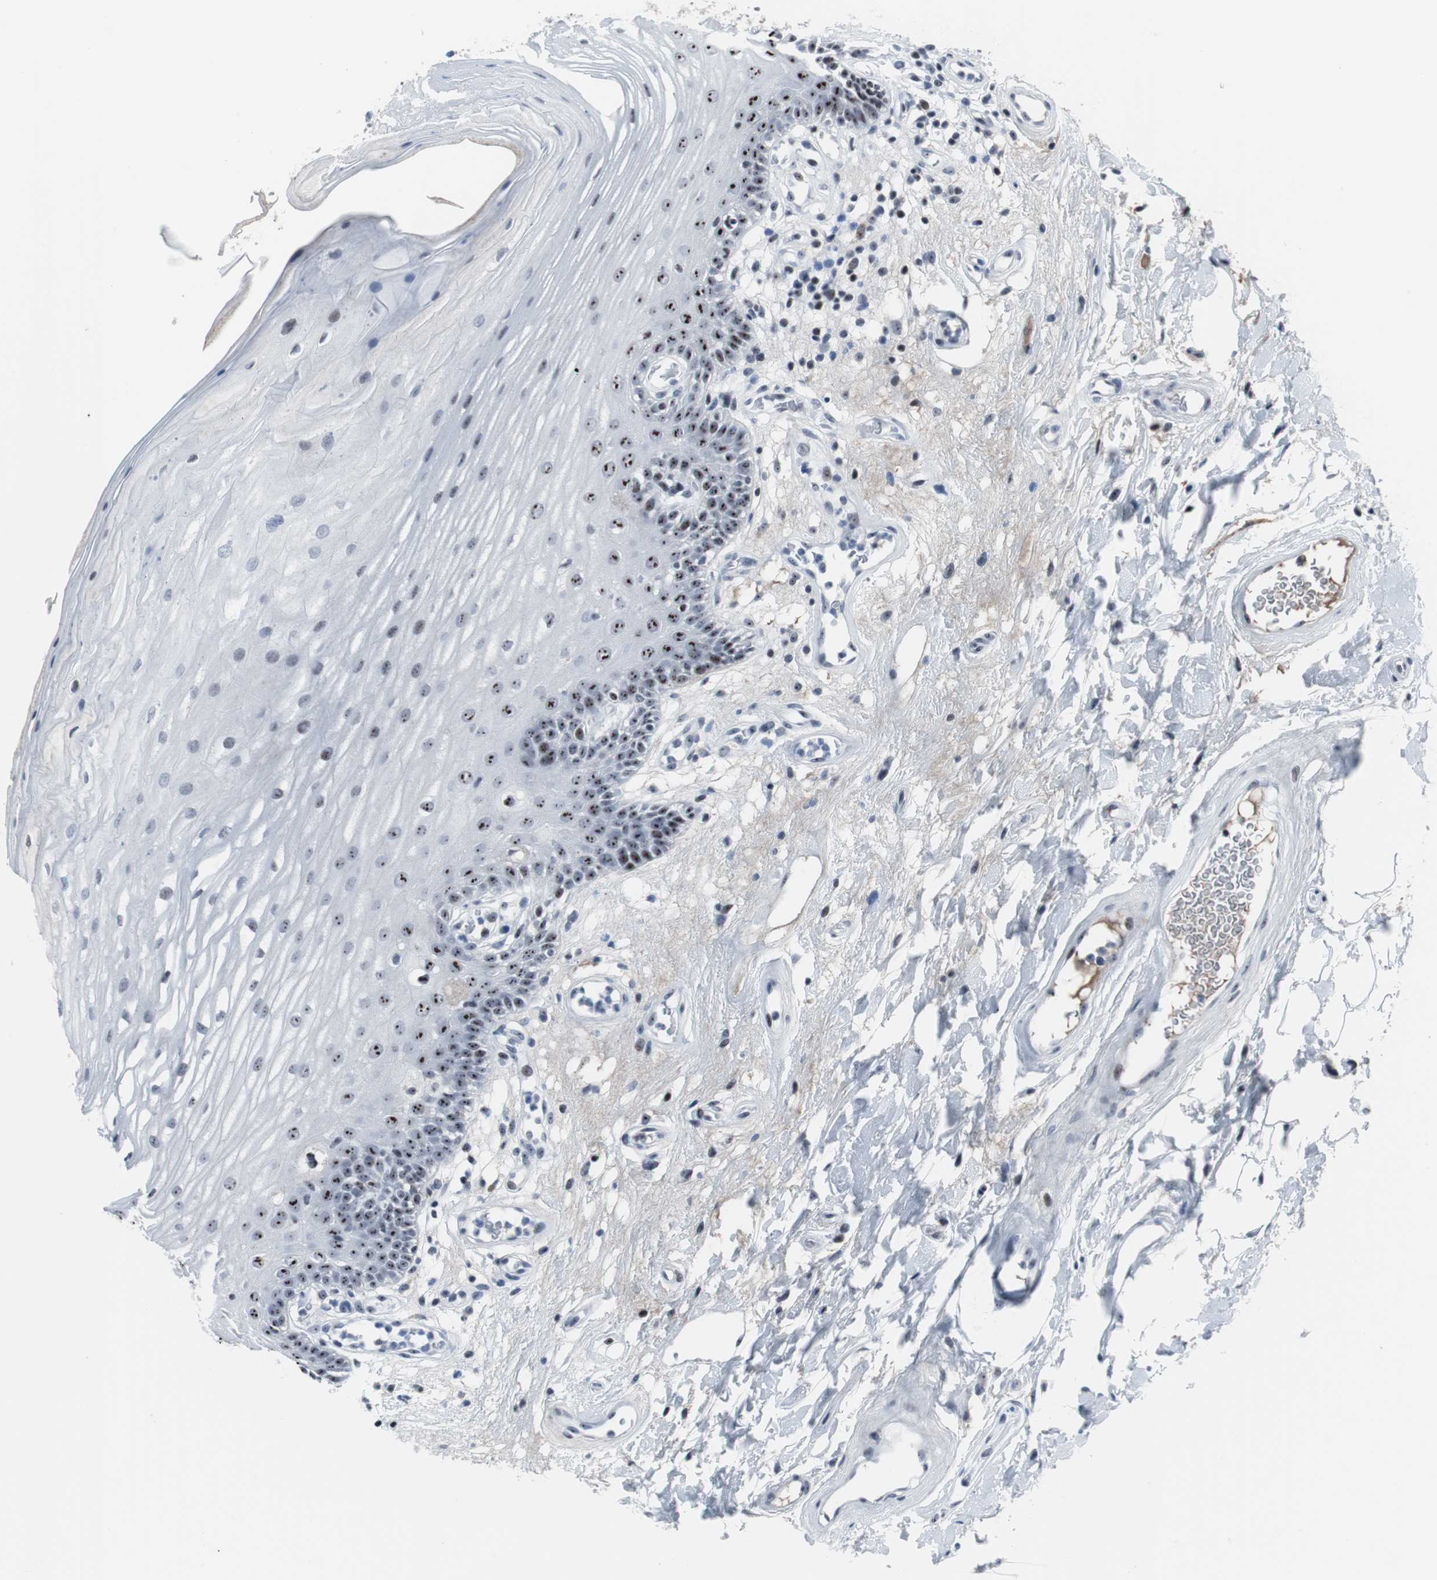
{"staining": {"intensity": "strong", "quantity": "25%-75%", "location": "nuclear"}, "tissue": "oral mucosa", "cell_type": "Squamous epithelial cells", "image_type": "normal", "snomed": [{"axis": "morphology", "description": "Normal tissue, NOS"}, {"axis": "morphology", "description": "Squamous cell carcinoma, NOS"}, {"axis": "topography", "description": "Skeletal muscle"}, {"axis": "topography", "description": "Oral tissue"}], "caption": "IHC histopathology image of benign oral mucosa: oral mucosa stained using IHC reveals high levels of strong protein expression localized specifically in the nuclear of squamous epithelial cells, appearing as a nuclear brown color.", "gene": "DOK1", "patient": {"sex": "male", "age": 71}}